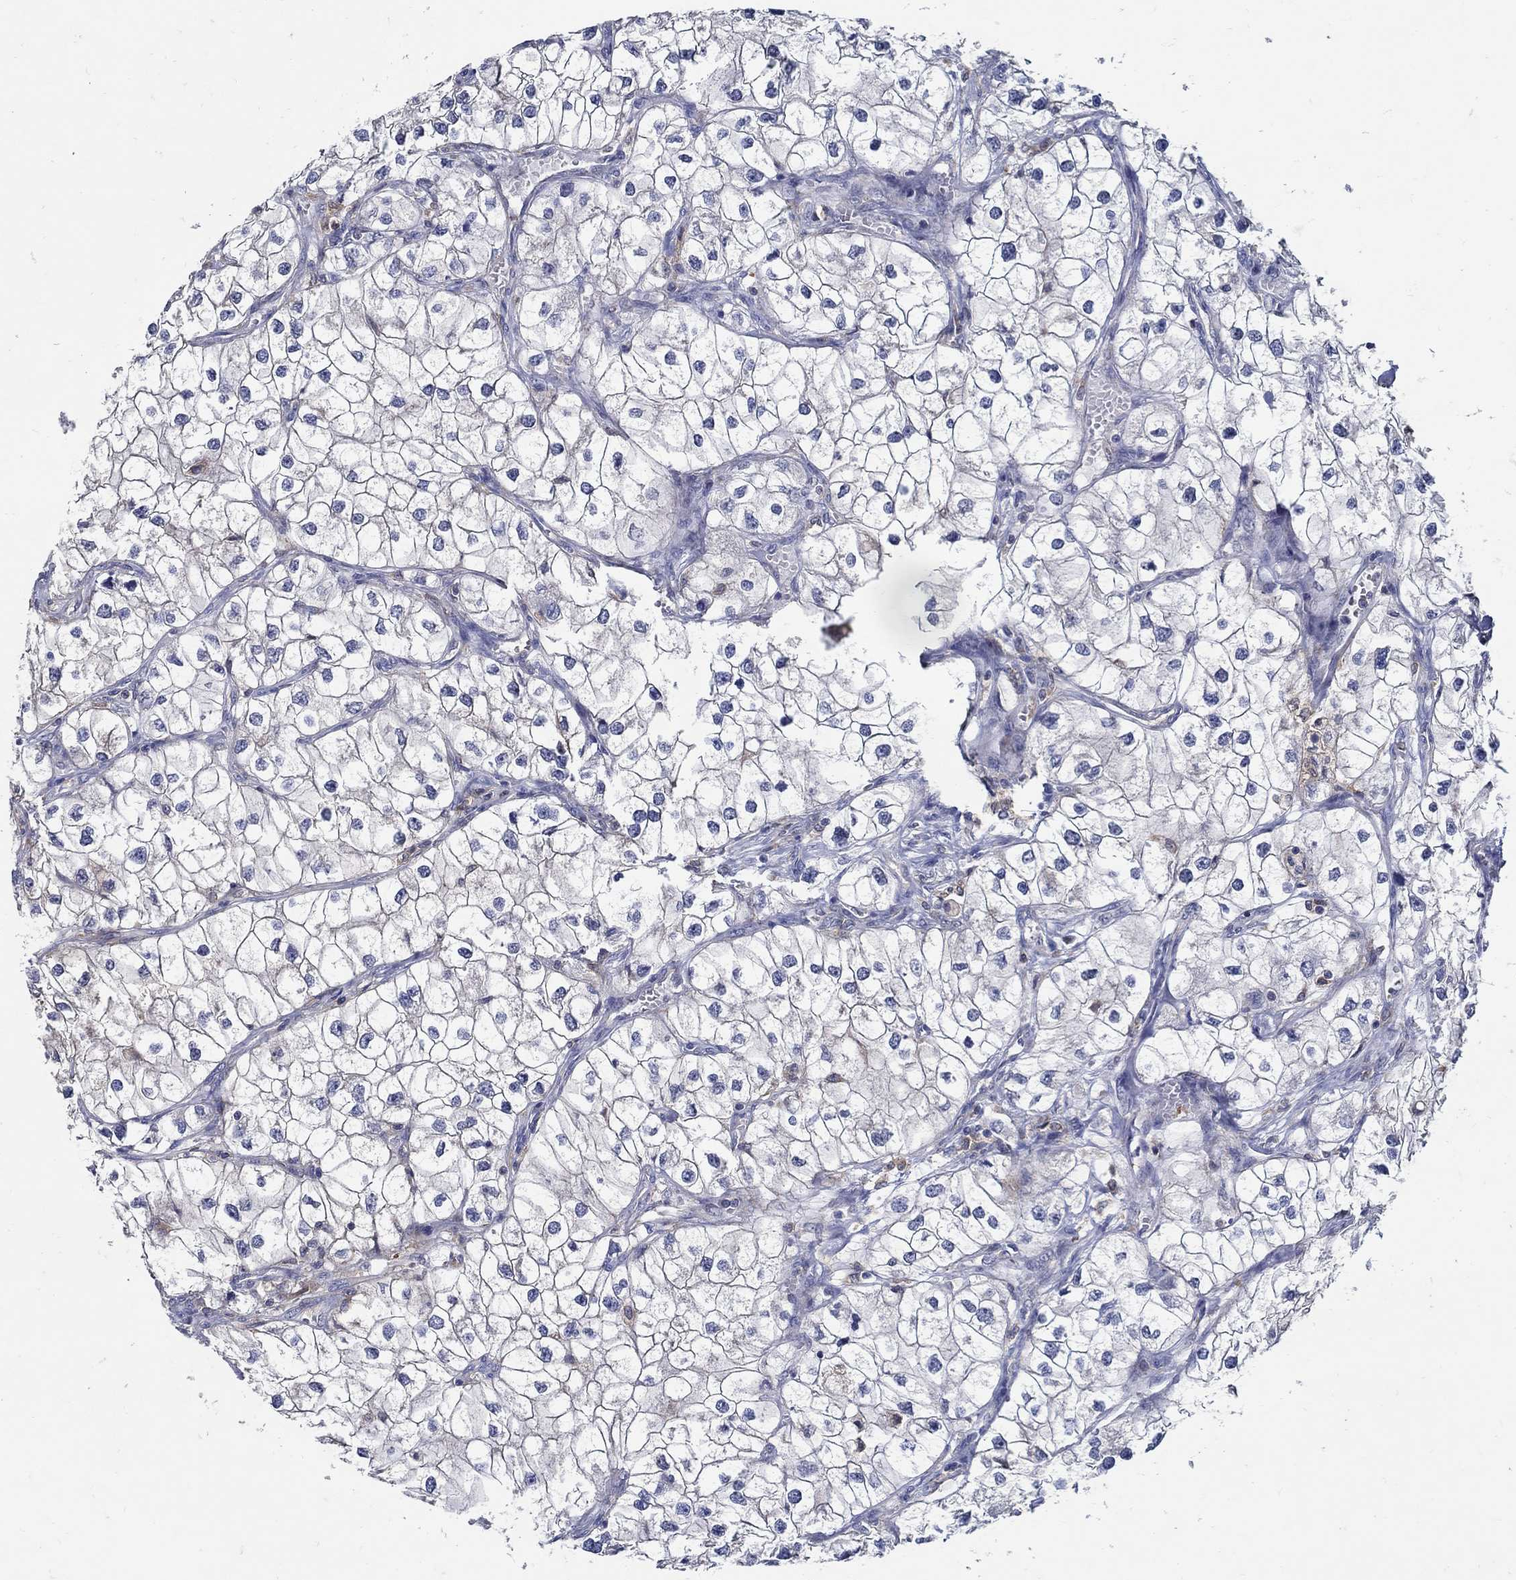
{"staining": {"intensity": "negative", "quantity": "none", "location": "none"}, "tissue": "renal cancer", "cell_type": "Tumor cells", "image_type": "cancer", "snomed": [{"axis": "morphology", "description": "Adenocarcinoma, NOS"}, {"axis": "topography", "description": "Kidney"}], "caption": "Adenocarcinoma (renal) was stained to show a protein in brown. There is no significant expression in tumor cells. (Stains: DAB (3,3'-diaminobenzidine) immunohistochemistry with hematoxylin counter stain, Microscopy: brightfield microscopy at high magnification).", "gene": "MTHFR", "patient": {"sex": "male", "age": 59}}